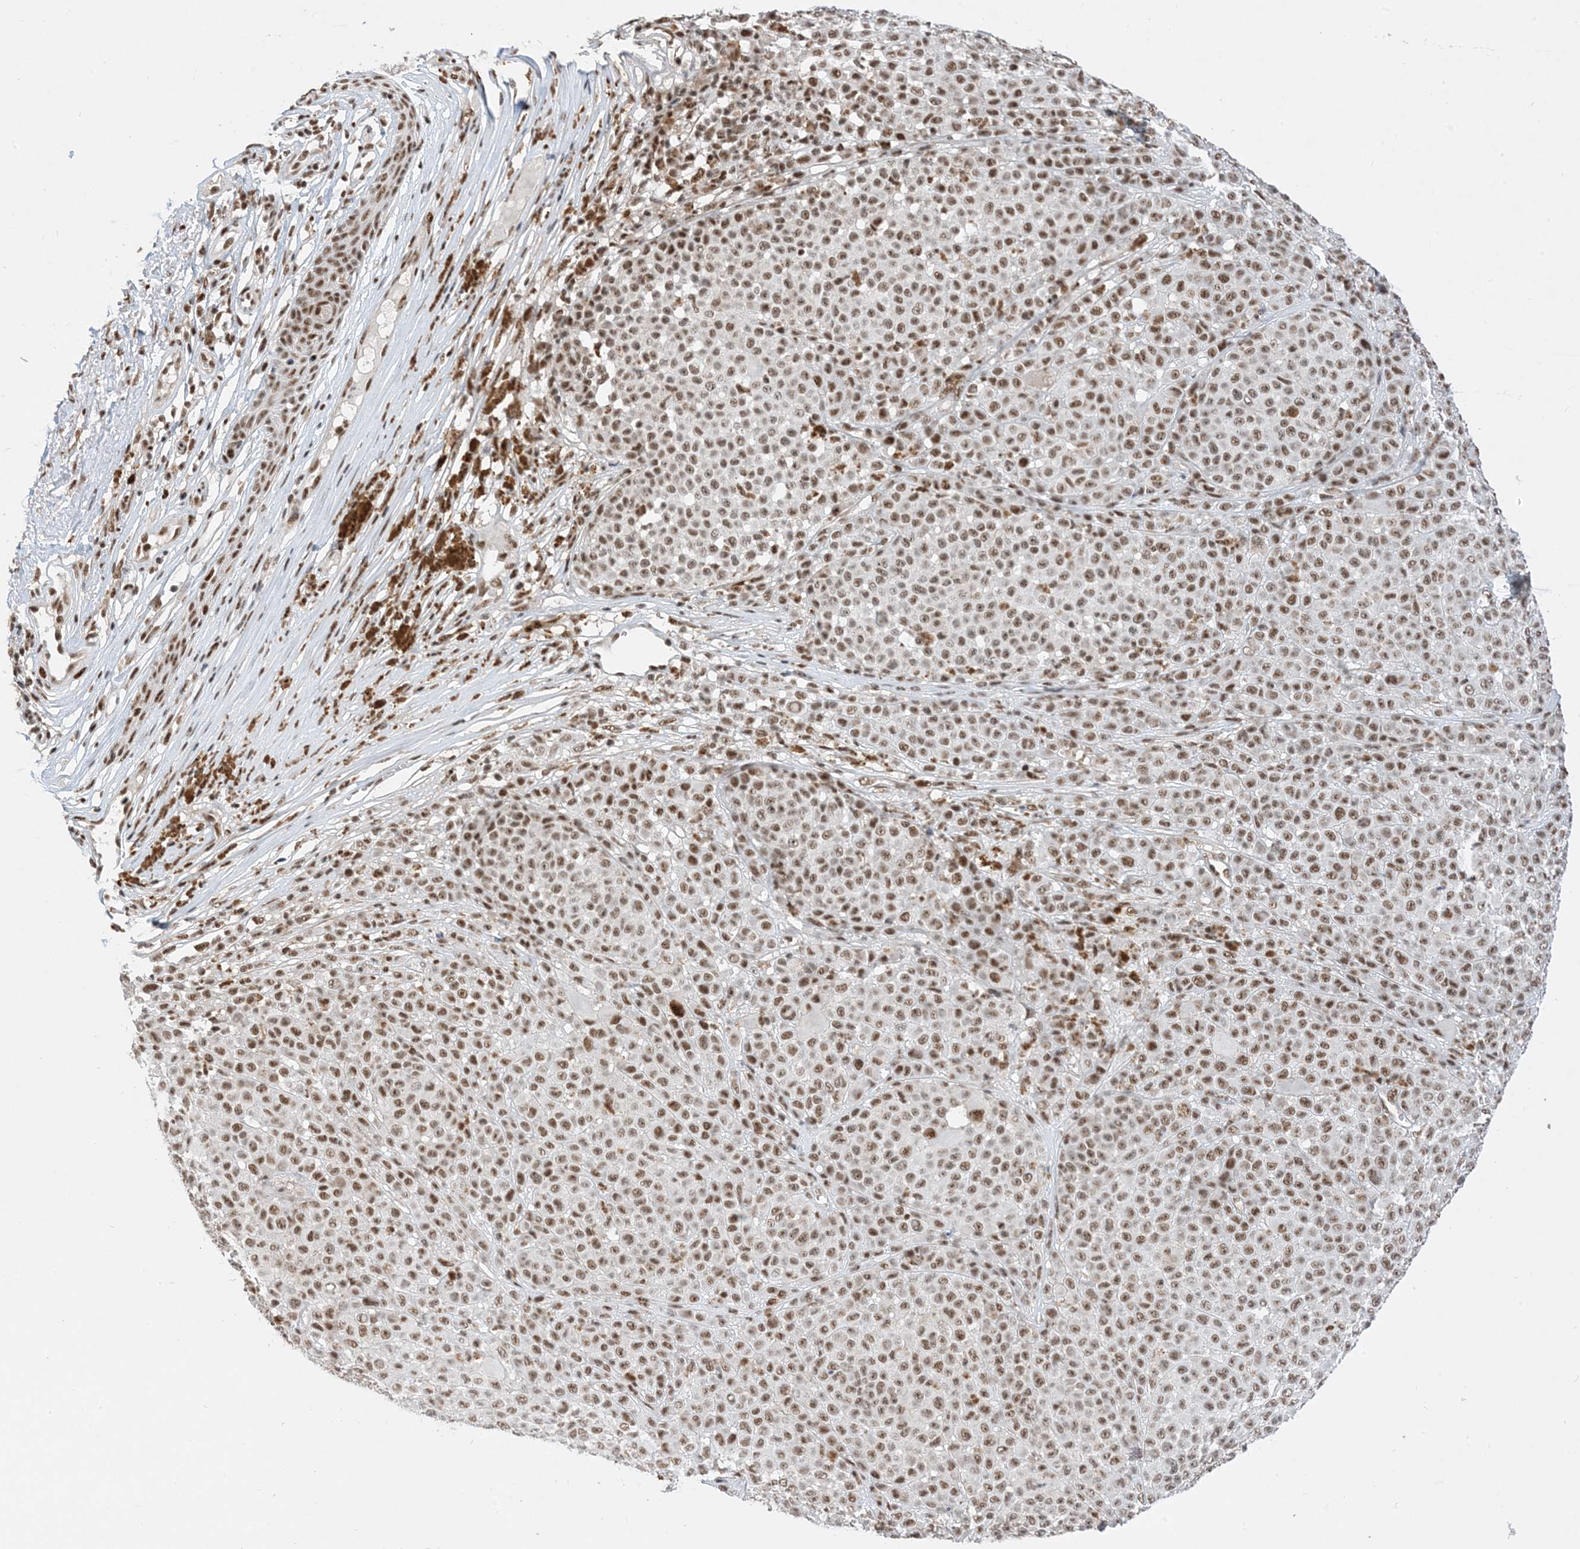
{"staining": {"intensity": "moderate", "quantity": ">75%", "location": "nuclear"}, "tissue": "melanoma", "cell_type": "Tumor cells", "image_type": "cancer", "snomed": [{"axis": "morphology", "description": "Malignant melanoma, NOS"}, {"axis": "topography", "description": "Skin"}], "caption": "Immunohistochemistry (DAB) staining of melanoma exhibits moderate nuclear protein positivity in about >75% of tumor cells. (Brightfield microscopy of DAB IHC at high magnification).", "gene": "SF3A3", "patient": {"sex": "female", "age": 94}}